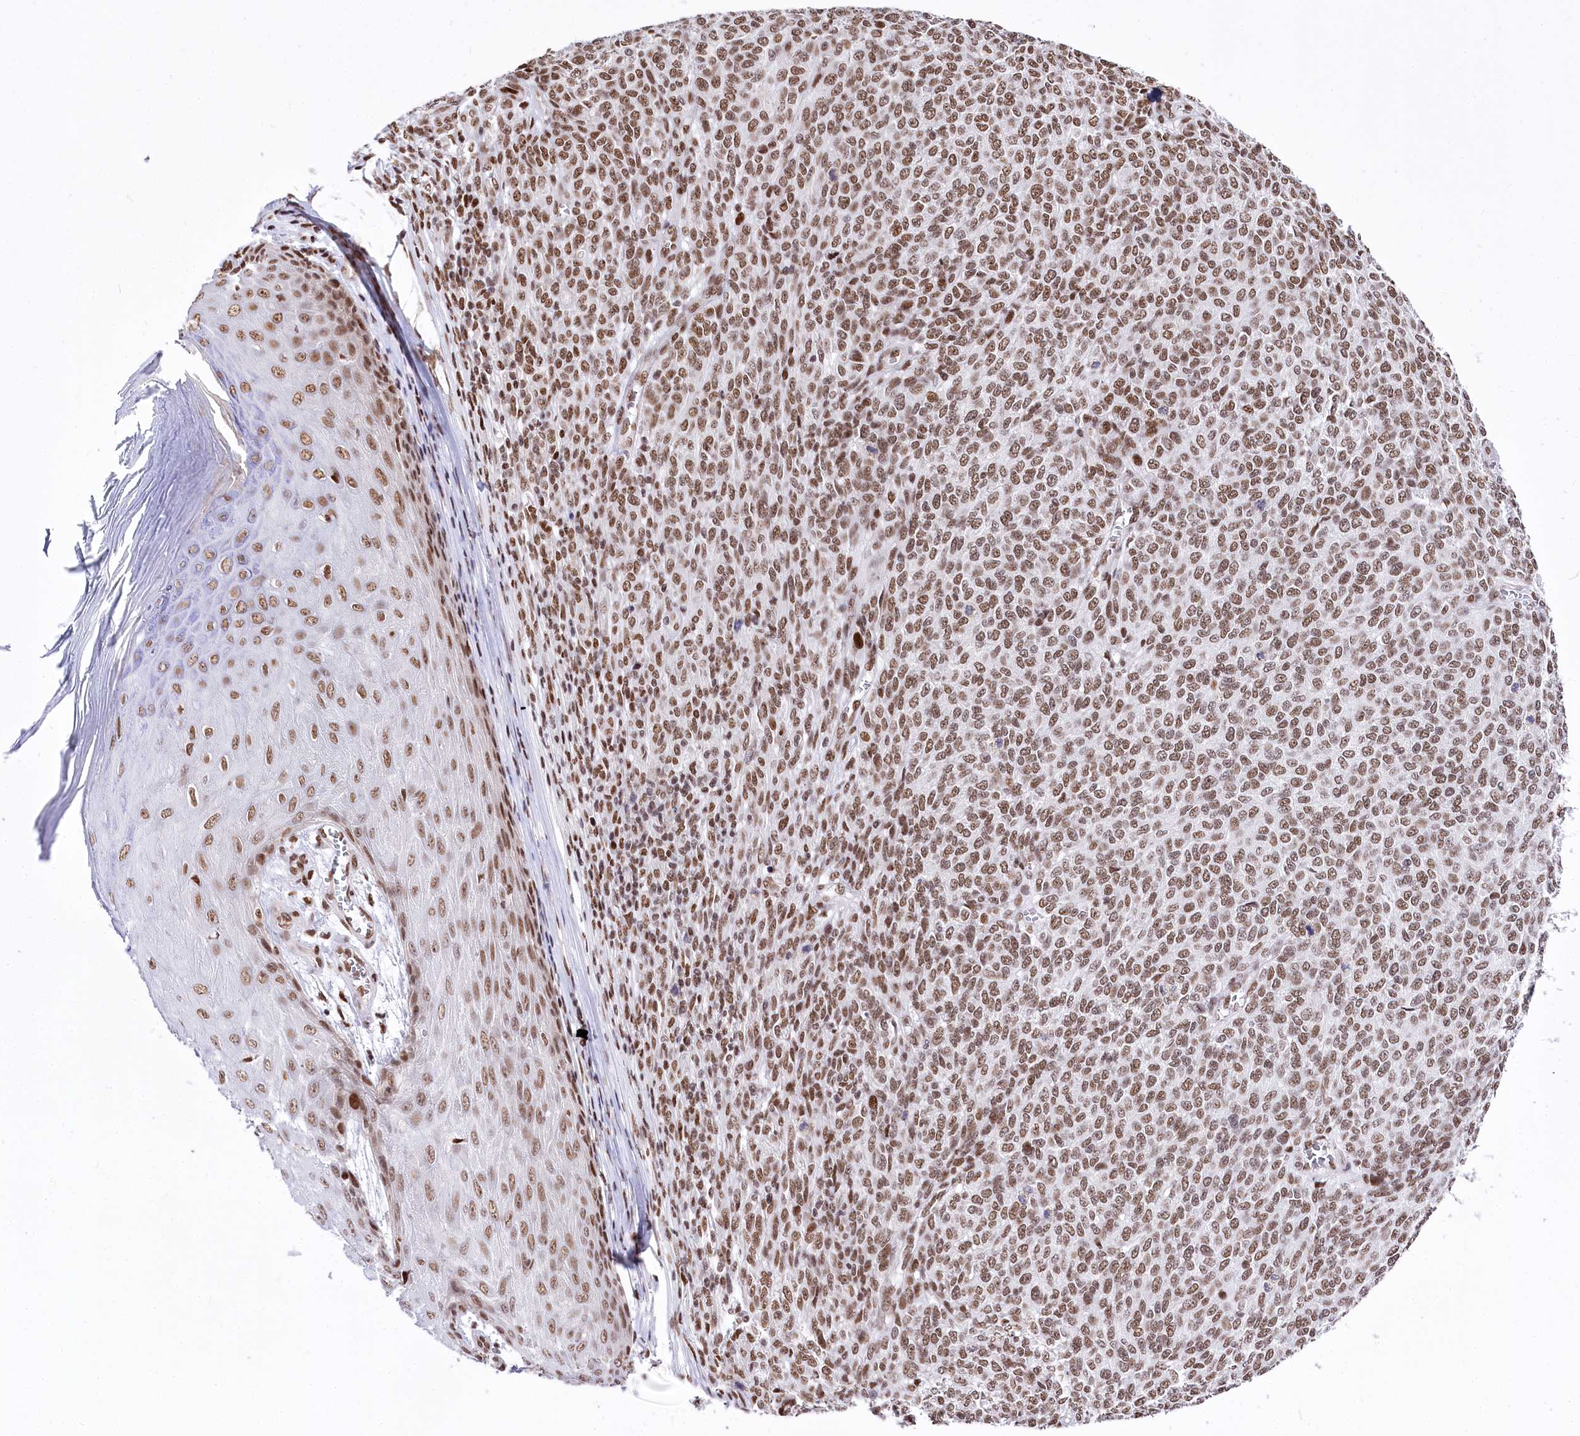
{"staining": {"intensity": "moderate", "quantity": ">75%", "location": "nuclear"}, "tissue": "melanoma", "cell_type": "Tumor cells", "image_type": "cancer", "snomed": [{"axis": "morphology", "description": "Malignant melanoma, NOS"}, {"axis": "topography", "description": "Skin"}], "caption": "Protein expression analysis of human malignant melanoma reveals moderate nuclear staining in approximately >75% of tumor cells. (DAB IHC, brown staining for protein, blue staining for nuclei).", "gene": "POU4F3", "patient": {"sex": "male", "age": 49}}